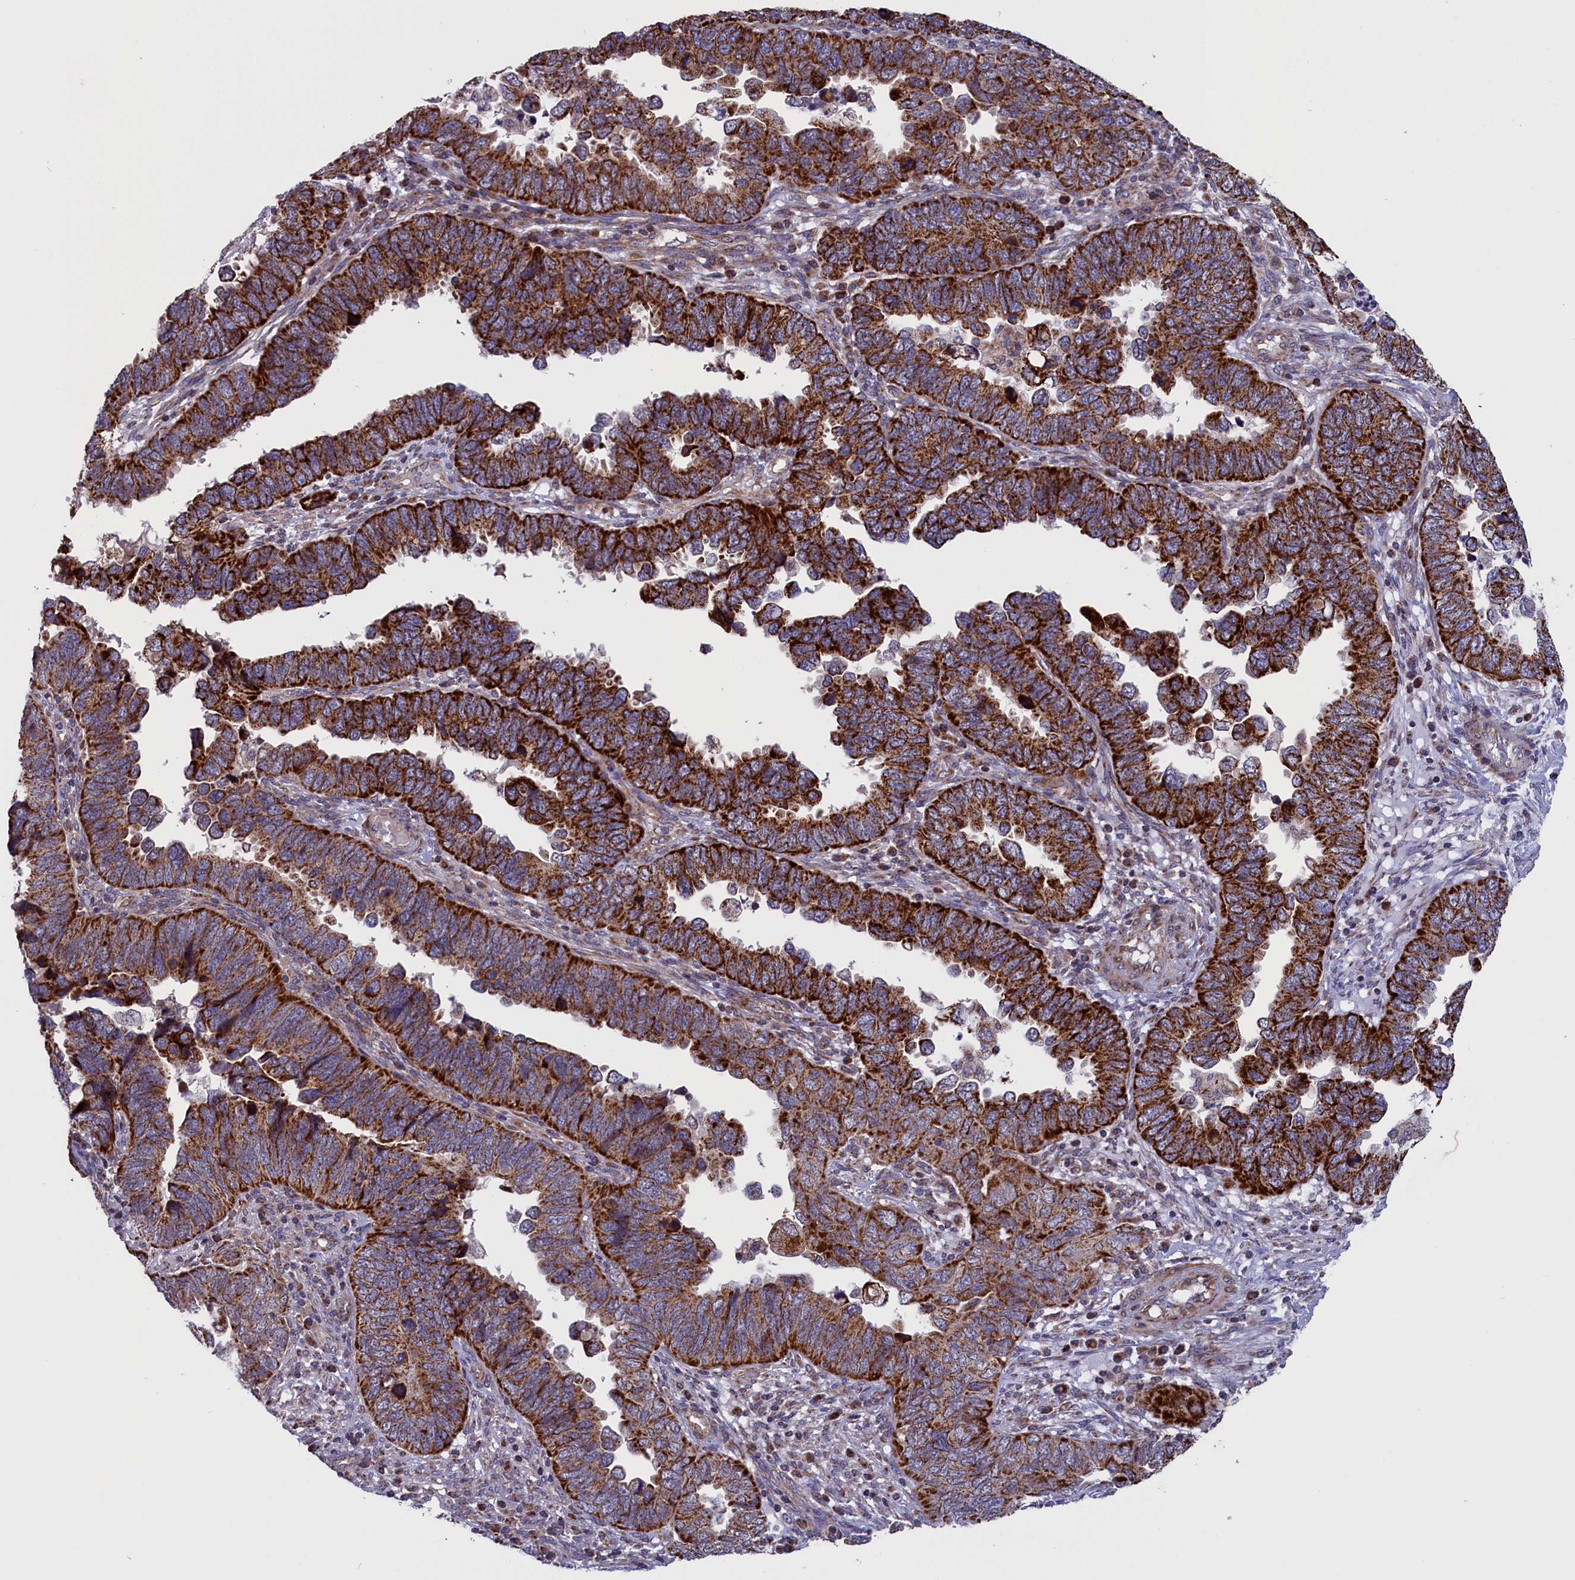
{"staining": {"intensity": "strong", "quantity": ">75%", "location": "cytoplasmic/membranous"}, "tissue": "endometrial cancer", "cell_type": "Tumor cells", "image_type": "cancer", "snomed": [{"axis": "morphology", "description": "Adenocarcinoma, NOS"}, {"axis": "topography", "description": "Endometrium"}], "caption": "A high amount of strong cytoplasmic/membranous expression is appreciated in about >75% of tumor cells in endometrial cancer (adenocarcinoma) tissue.", "gene": "TIMM44", "patient": {"sex": "female", "age": 79}}